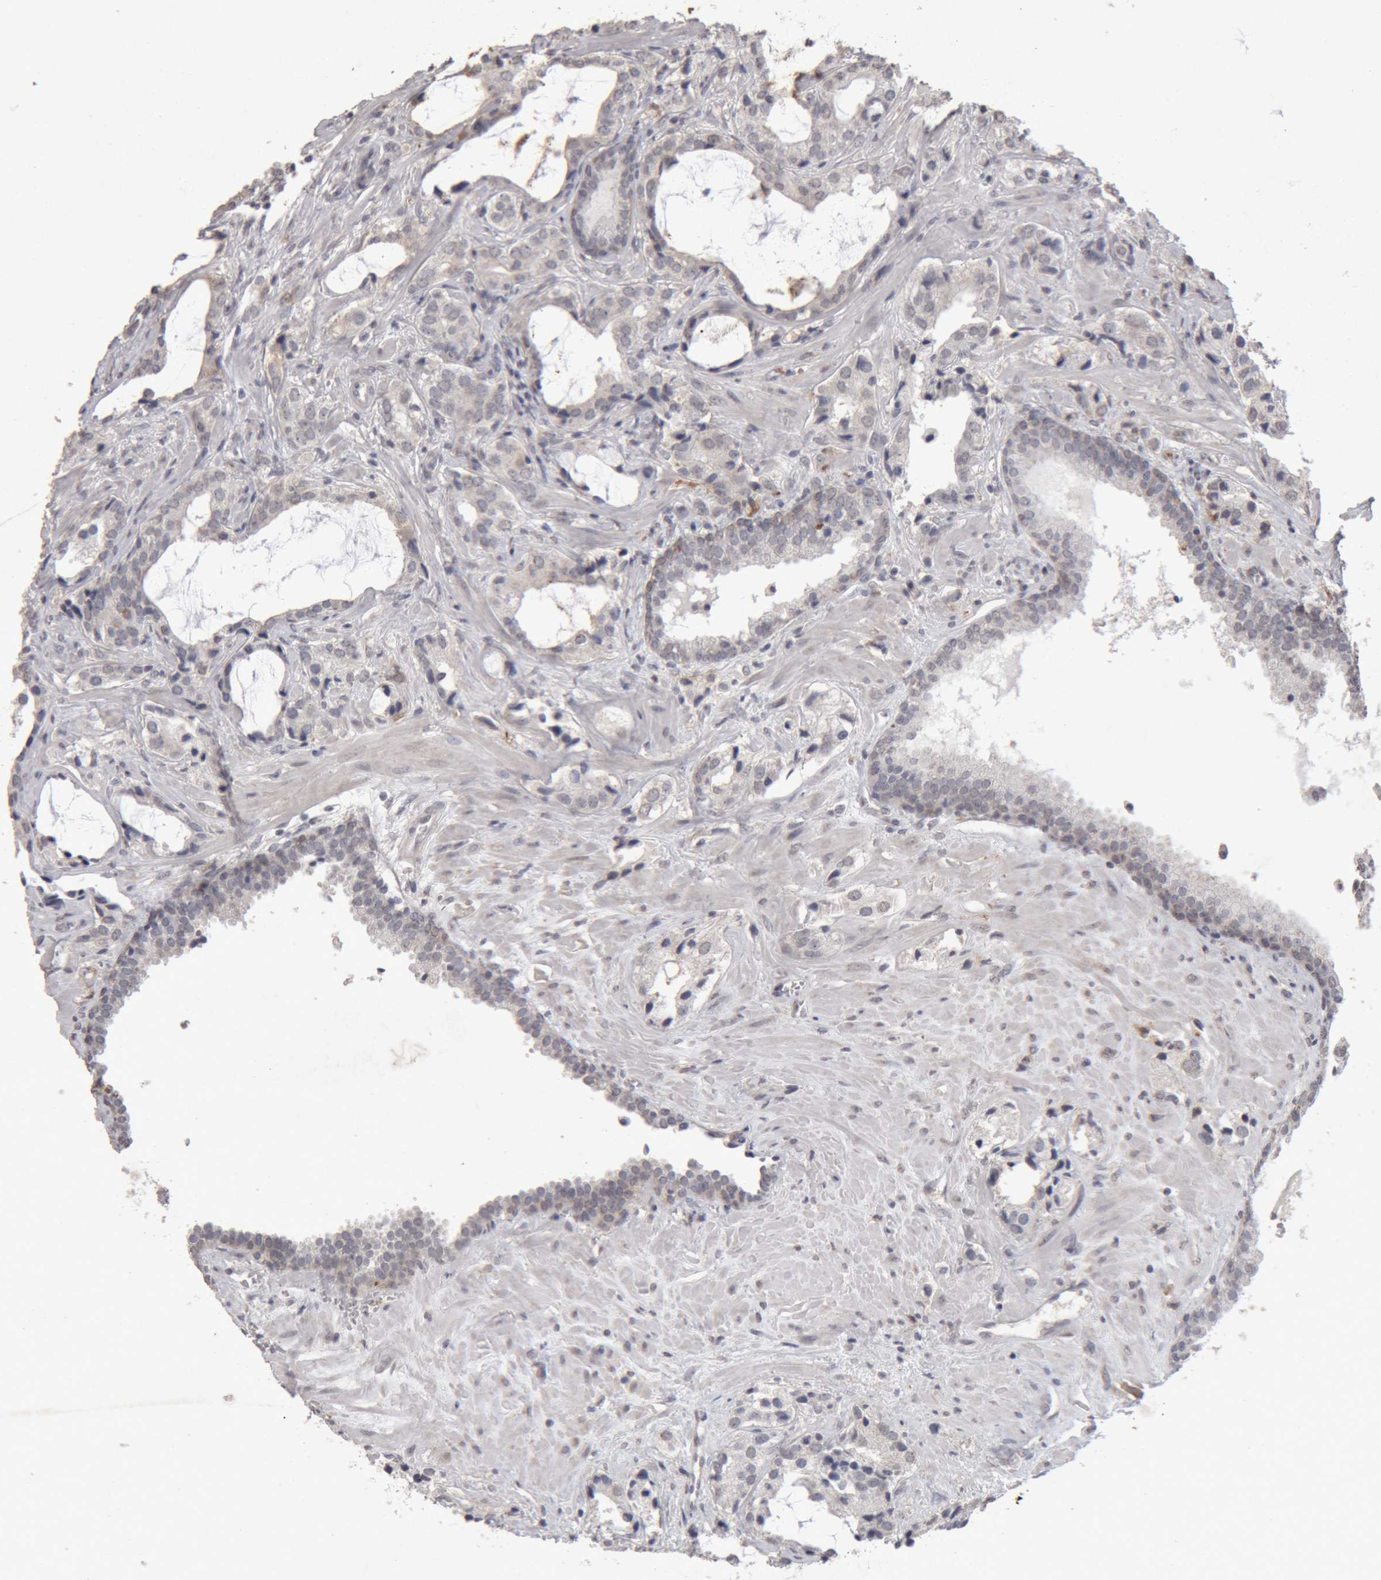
{"staining": {"intensity": "negative", "quantity": "none", "location": "none"}, "tissue": "prostate cancer", "cell_type": "Tumor cells", "image_type": "cancer", "snomed": [{"axis": "morphology", "description": "Adenocarcinoma, High grade"}, {"axis": "topography", "description": "Prostate"}], "caption": "Tumor cells are negative for brown protein staining in prostate cancer (adenocarcinoma (high-grade)).", "gene": "MEP1A", "patient": {"sex": "male", "age": 66}}